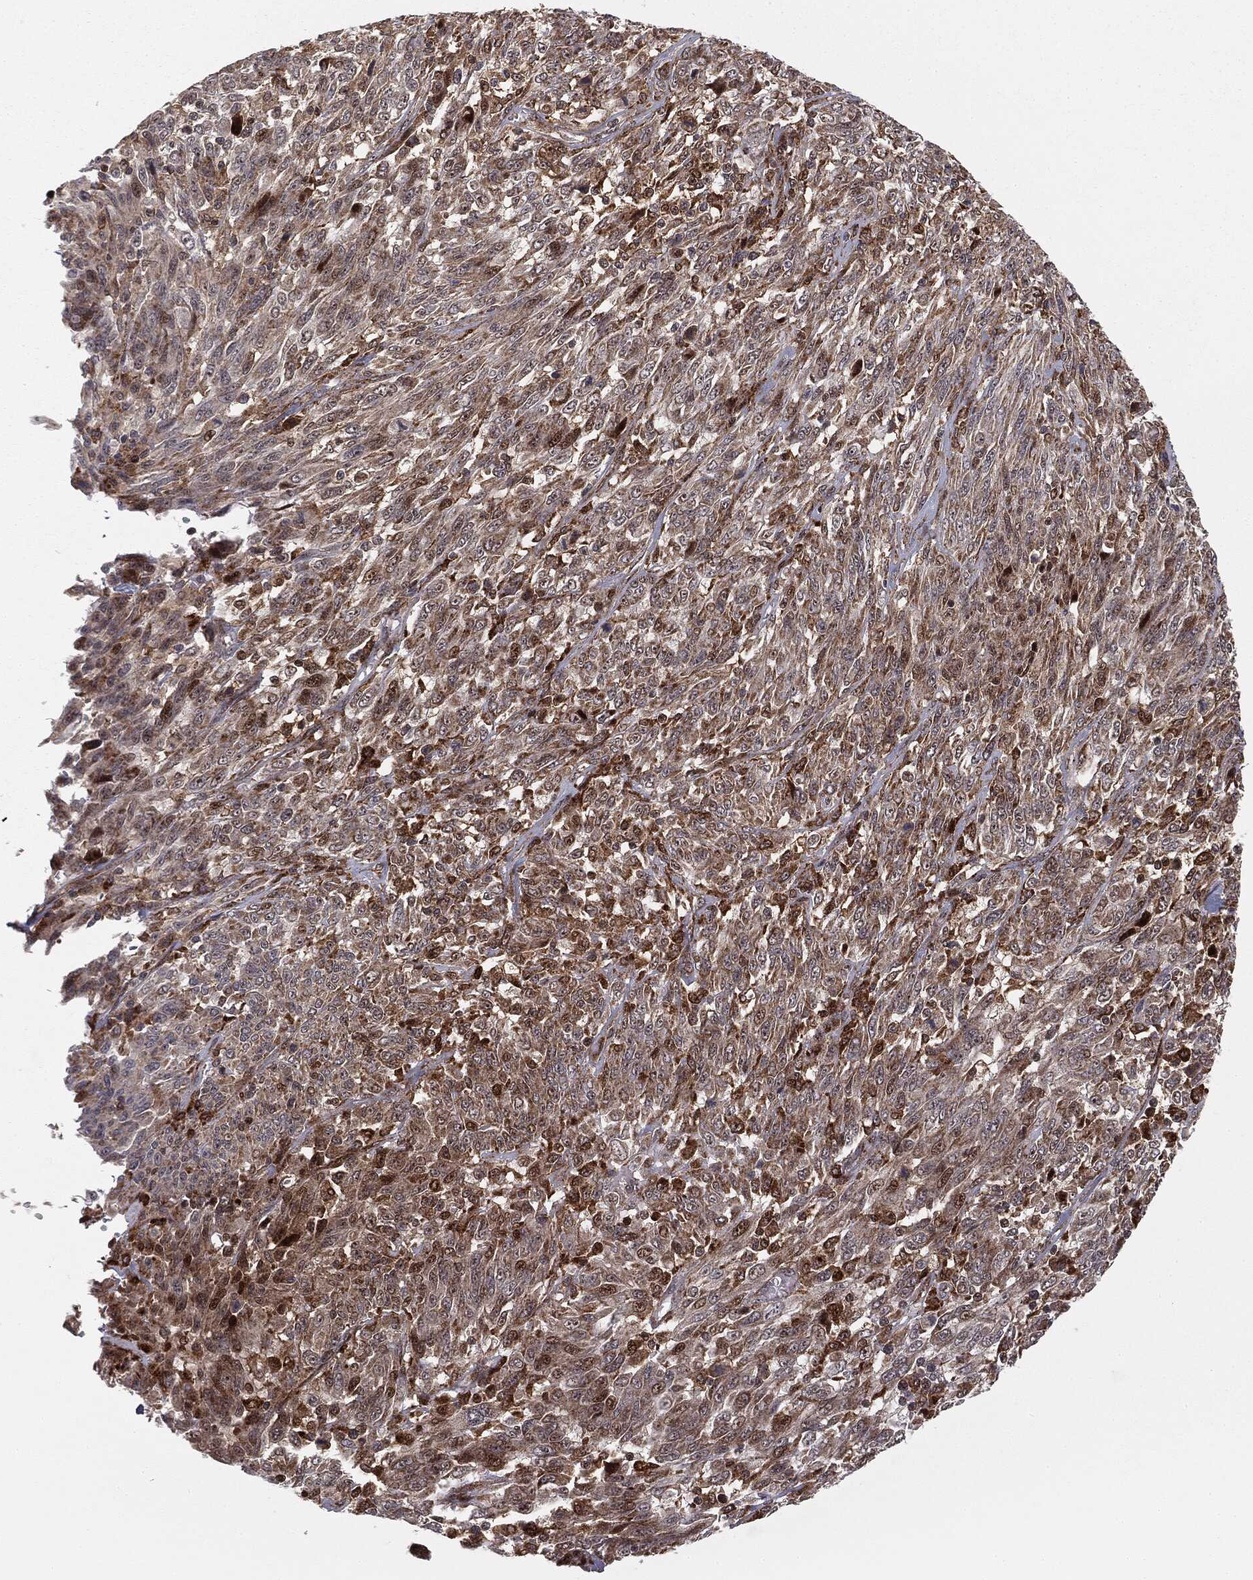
{"staining": {"intensity": "moderate", "quantity": "<25%", "location": "cytoplasmic/membranous"}, "tissue": "melanoma", "cell_type": "Tumor cells", "image_type": "cancer", "snomed": [{"axis": "morphology", "description": "Malignant melanoma, NOS"}, {"axis": "topography", "description": "Skin"}], "caption": "Melanoma tissue displays moderate cytoplasmic/membranous staining in about <25% of tumor cells", "gene": "PTEN", "patient": {"sex": "female", "age": 91}}